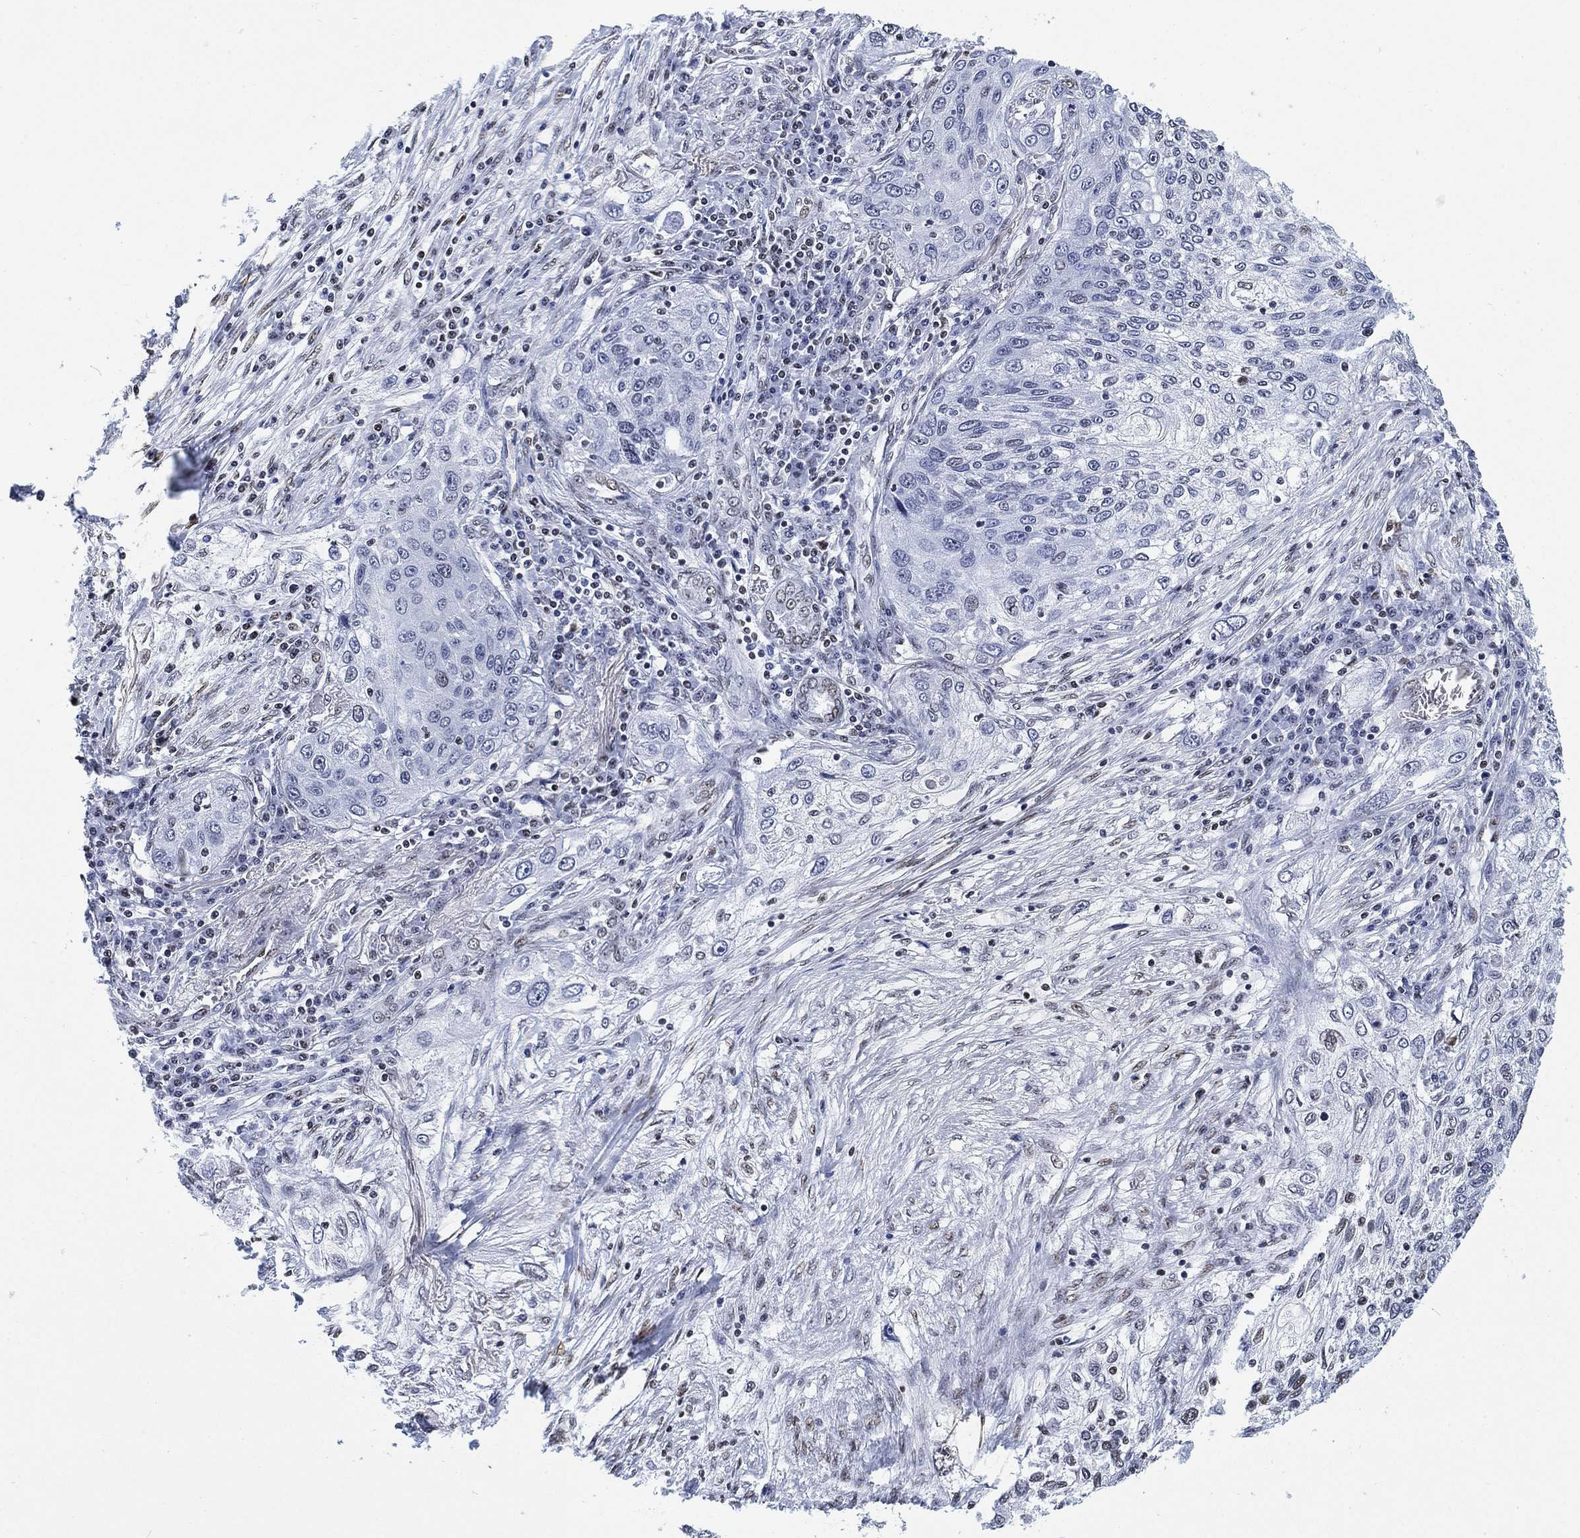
{"staining": {"intensity": "negative", "quantity": "none", "location": "none"}, "tissue": "lung cancer", "cell_type": "Tumor cells", "image_type": "cancer", "snomed": [{"axis": "morphology", "description": "Squamous cell carcinoma, NOS"}, {"axis": "topography", "description": "Lung"}], "caption": "DAB (3,3'-diaminobenzidine) immunohistochemical staining of human lung cancer (squamous cell carcinoma) demonstrates no significant expression in tumor cells.", "gene": "H1-10", "patient": {"sex": "female", "age": 69}}